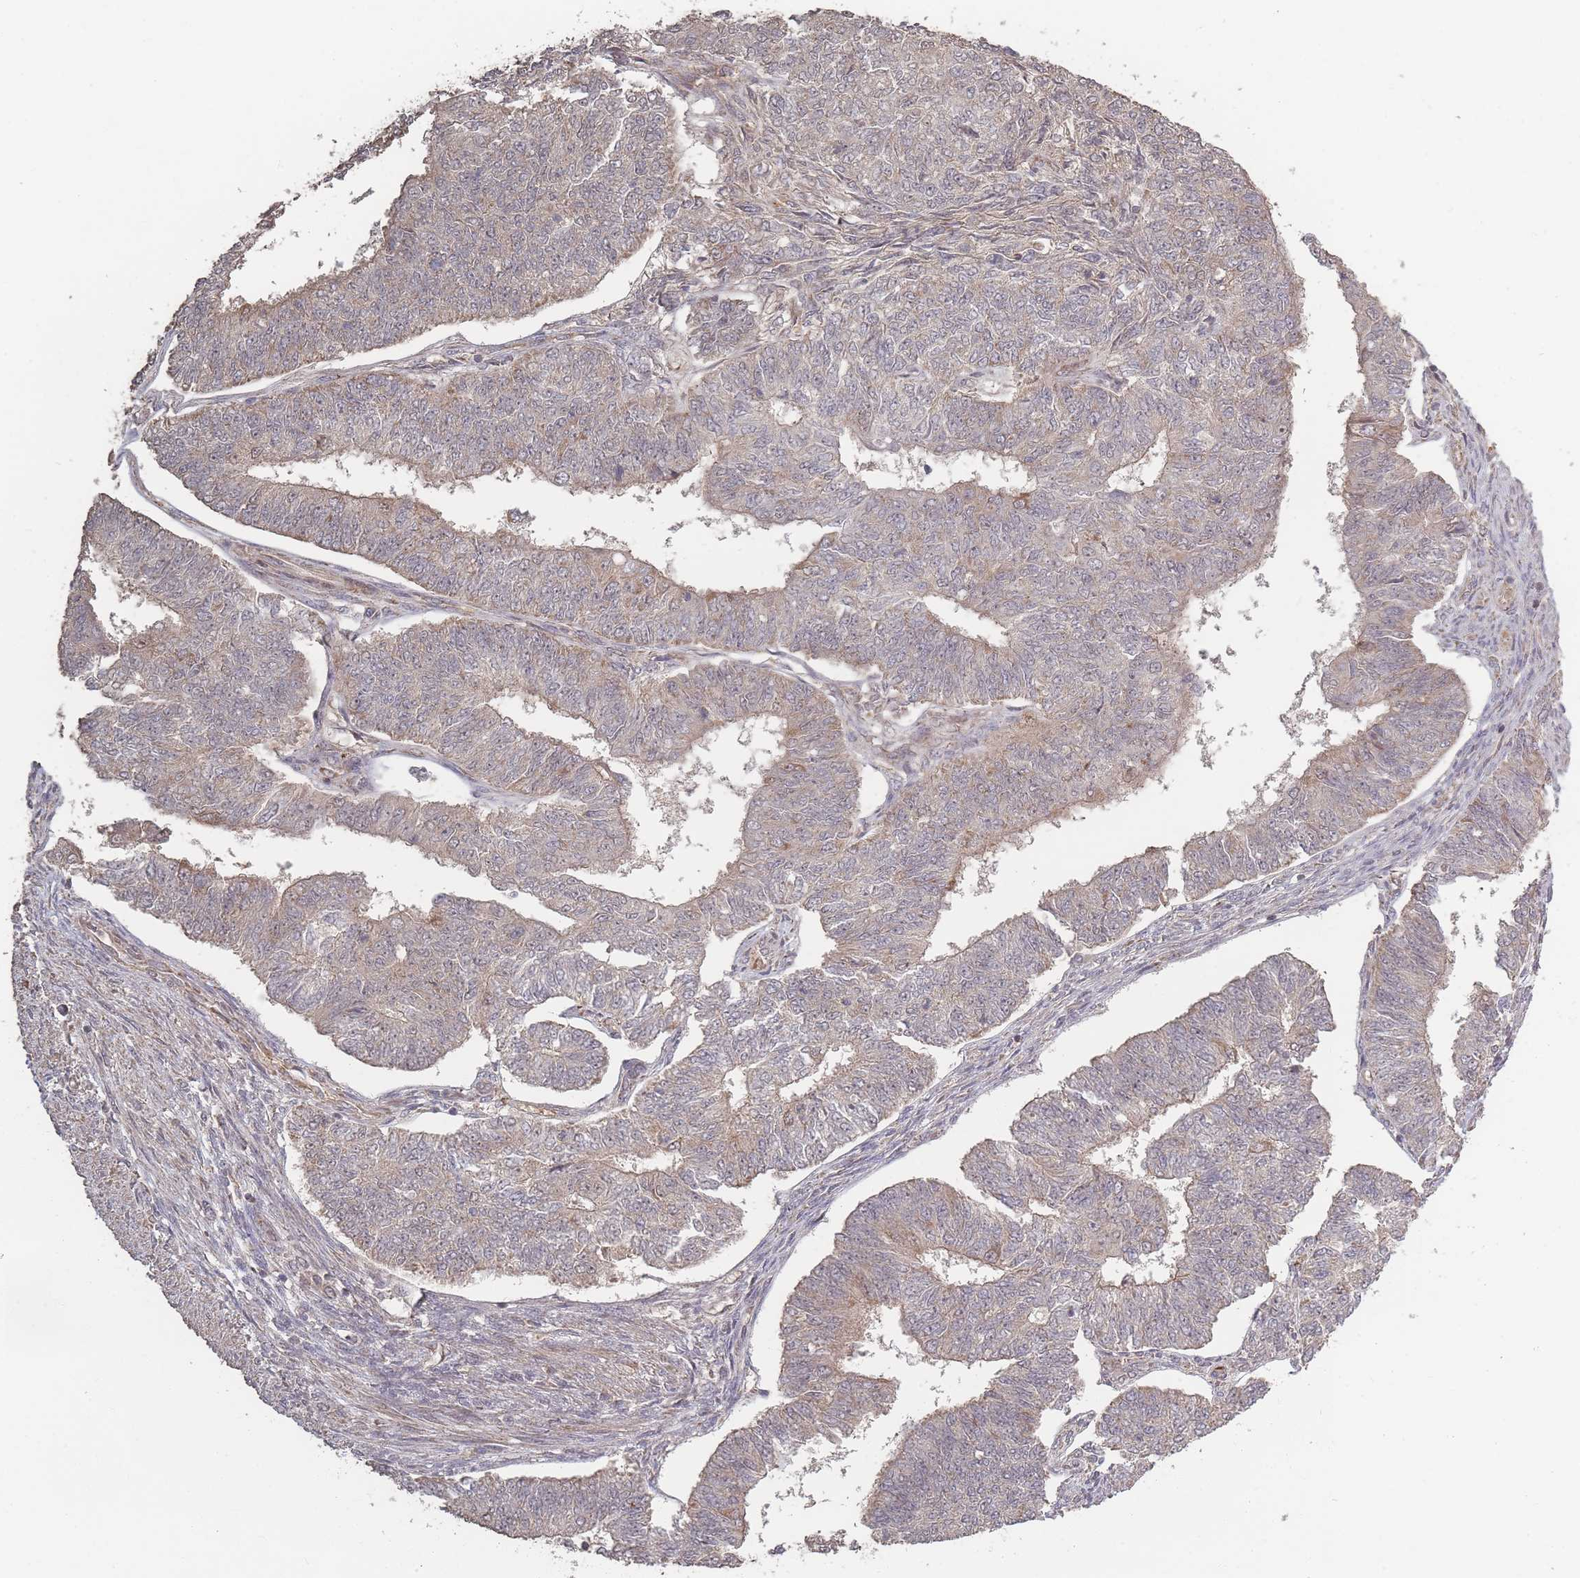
{"staining": {"intensity": "weak", "quantity": "<25%", "location": "cytoplasmic/membranous"}, "tissue": "endometrial cancer", "cell_type": "Tumor cells", "image_type": "cancer", "snomed": [{"axis": "morphology", "description": "Adenocarcinoma, NOS"}, {"axis": "topography", "description": "Endometrium"}], "caption": "DAB immunohistochemical staining of human adenocarcinoma (endometrial) shows no significant expression in tumor cells.", "gene": "LYRM7", "patient": {"sex": "female", "age": 32}}